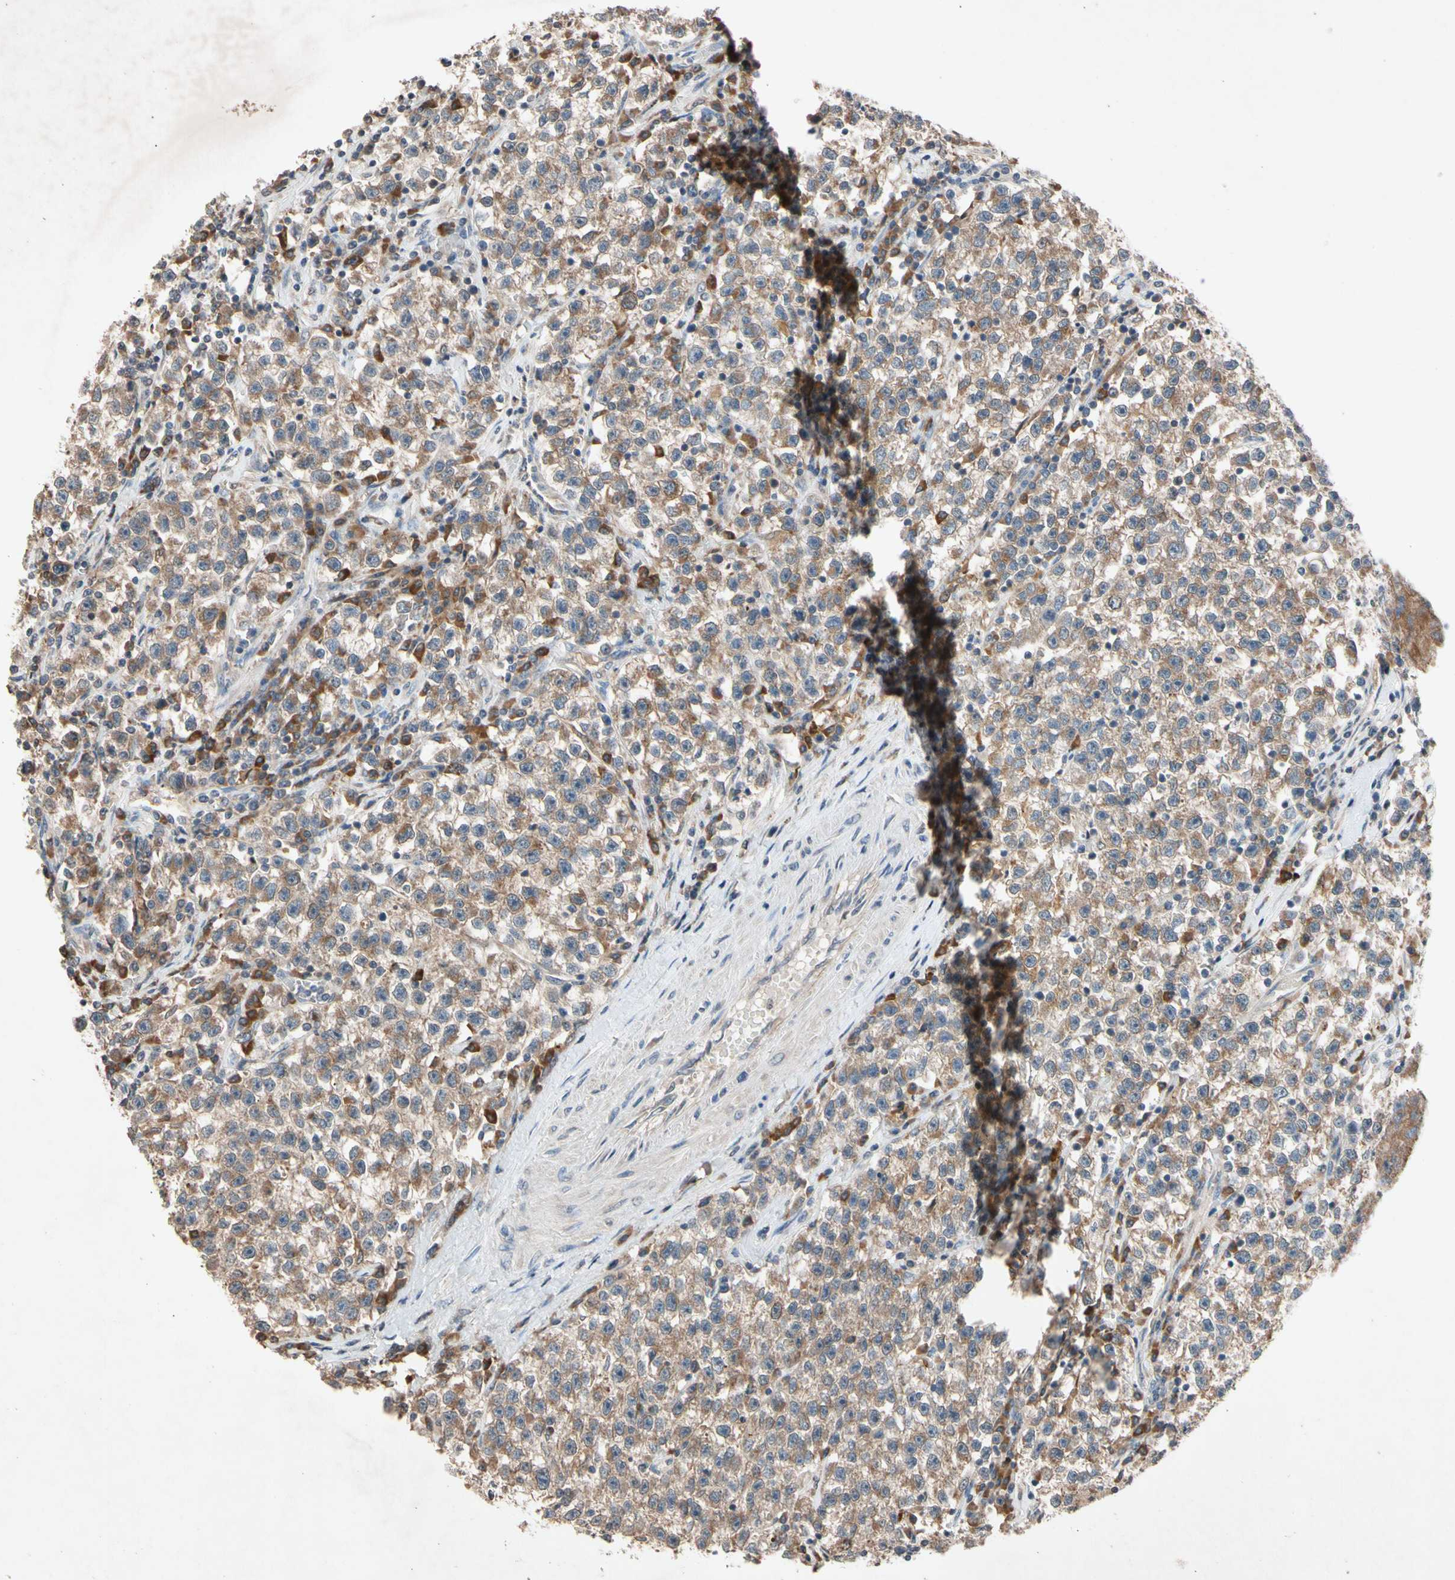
{"staining": {"intensity": "moderate", "quantity": ">75%", "location": "cytoplasmic/membranous"}, "tissue": "testis cancer", "cell_type": "Tumor cells", "image_type": "cancer", "snomed": [{"axis": "morphology", "description": "Seminoma, NOS"}, {"axis": "topography", "description": "Testis"}], "caption": "Human seminoma (testis) stained with a brown dye demonstrates moderate cytoplasmic/membranous positive staining in approximately >75% of tumor cells.", "gene": "PRDX4", "patient": {"sex": "male", "age": 22}}